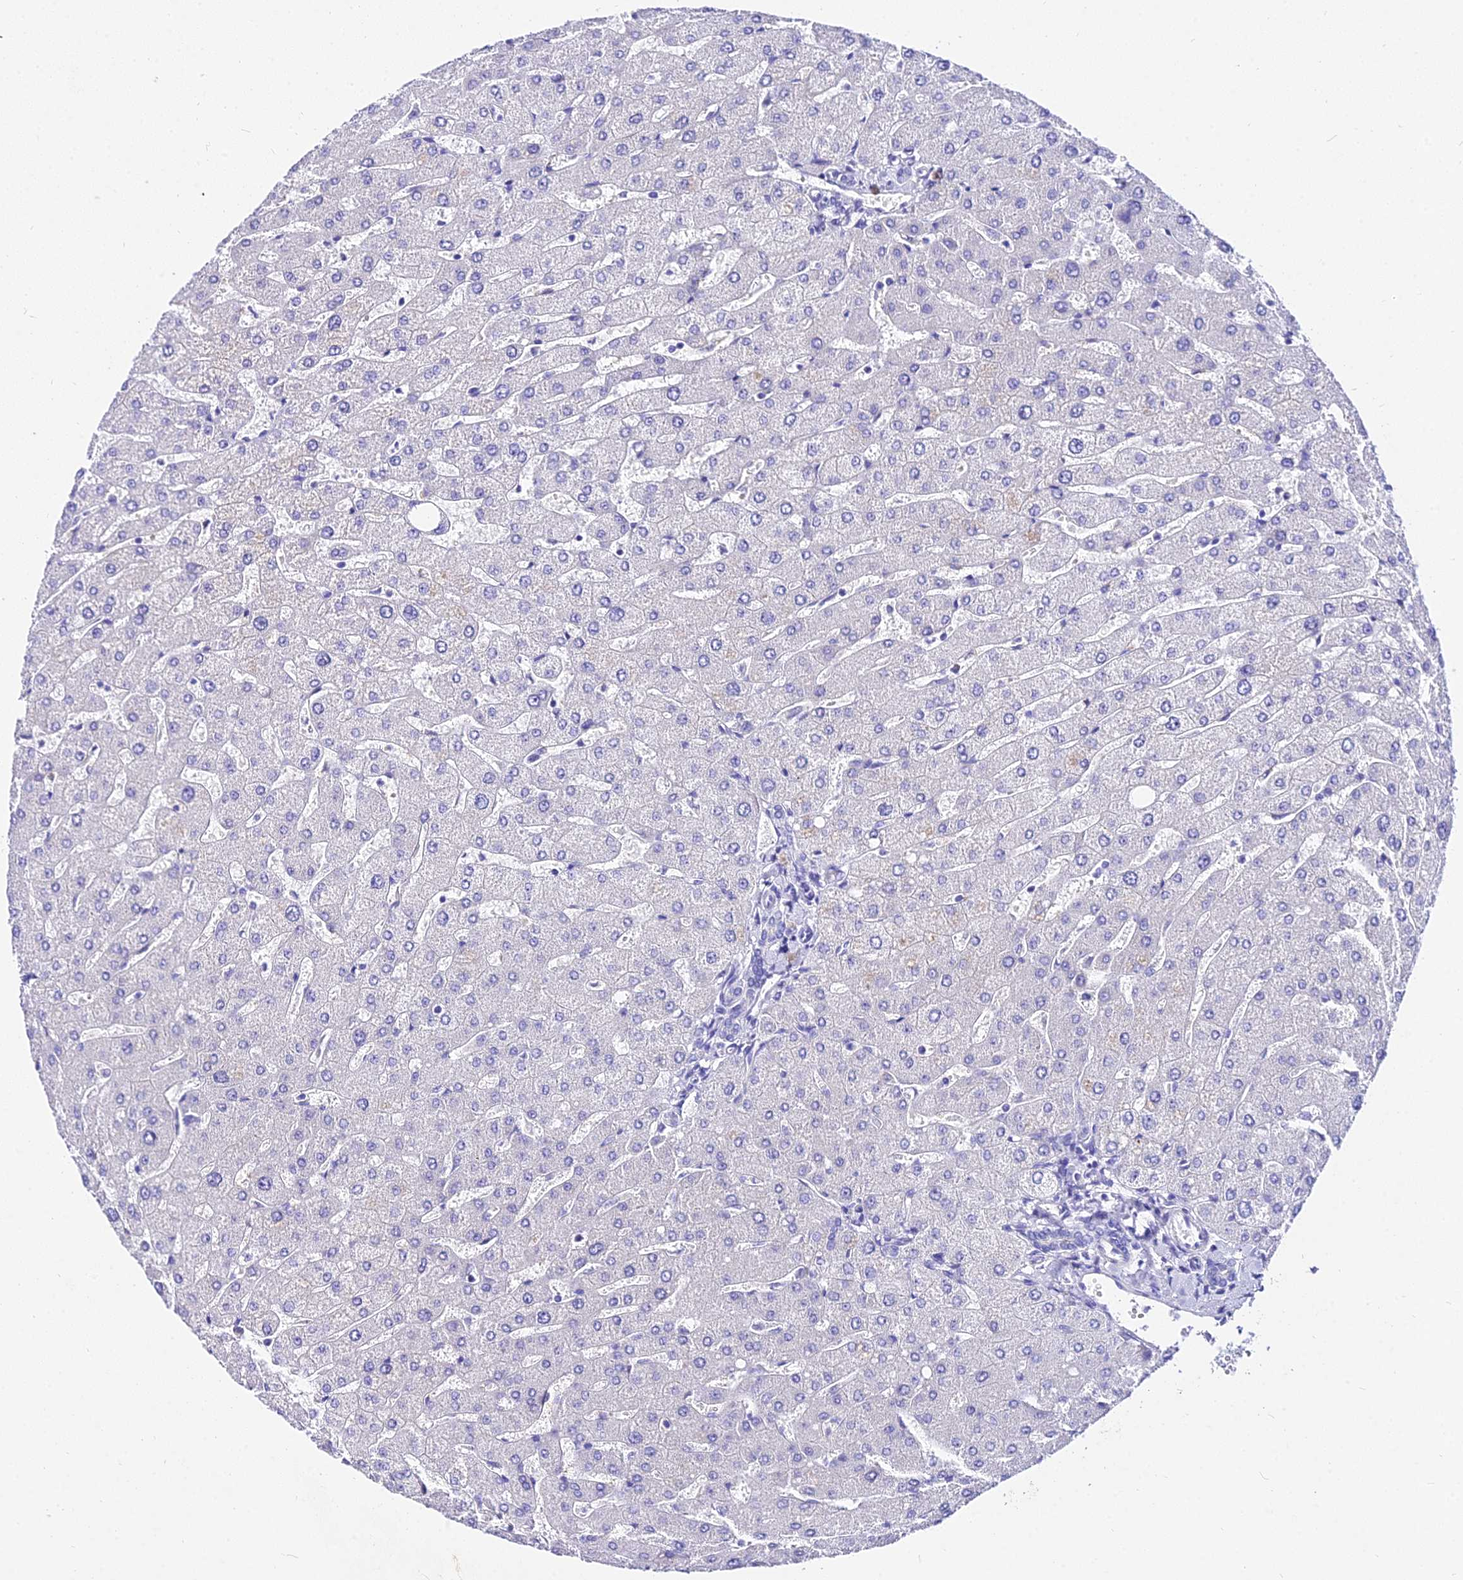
{"staining": {"intensity": "negative", "quantity": "none", "location": "none"}, "tissue": "liver", "cell_type": "Cholangiocytes", "image_type": "normal", "snomed": [{"axis": "morphology", "description": "Normal tissue, NOS"}, {"axis": "topography", "description": "Liver"}], "caption": "This is a image of immunohistochemistry (IHC) staining of unremarkable liver, which shows no positivity in cholangiocytes. The staining was performed using DAB (3,3'-diaminobenzidine) to visualize the protein expression in brown, while the nuclei were stained in blue with hematoxylin (Magnification: 20x).", "gene": "DEFB106A", "patient": {"sex": "male", "age": 55}}